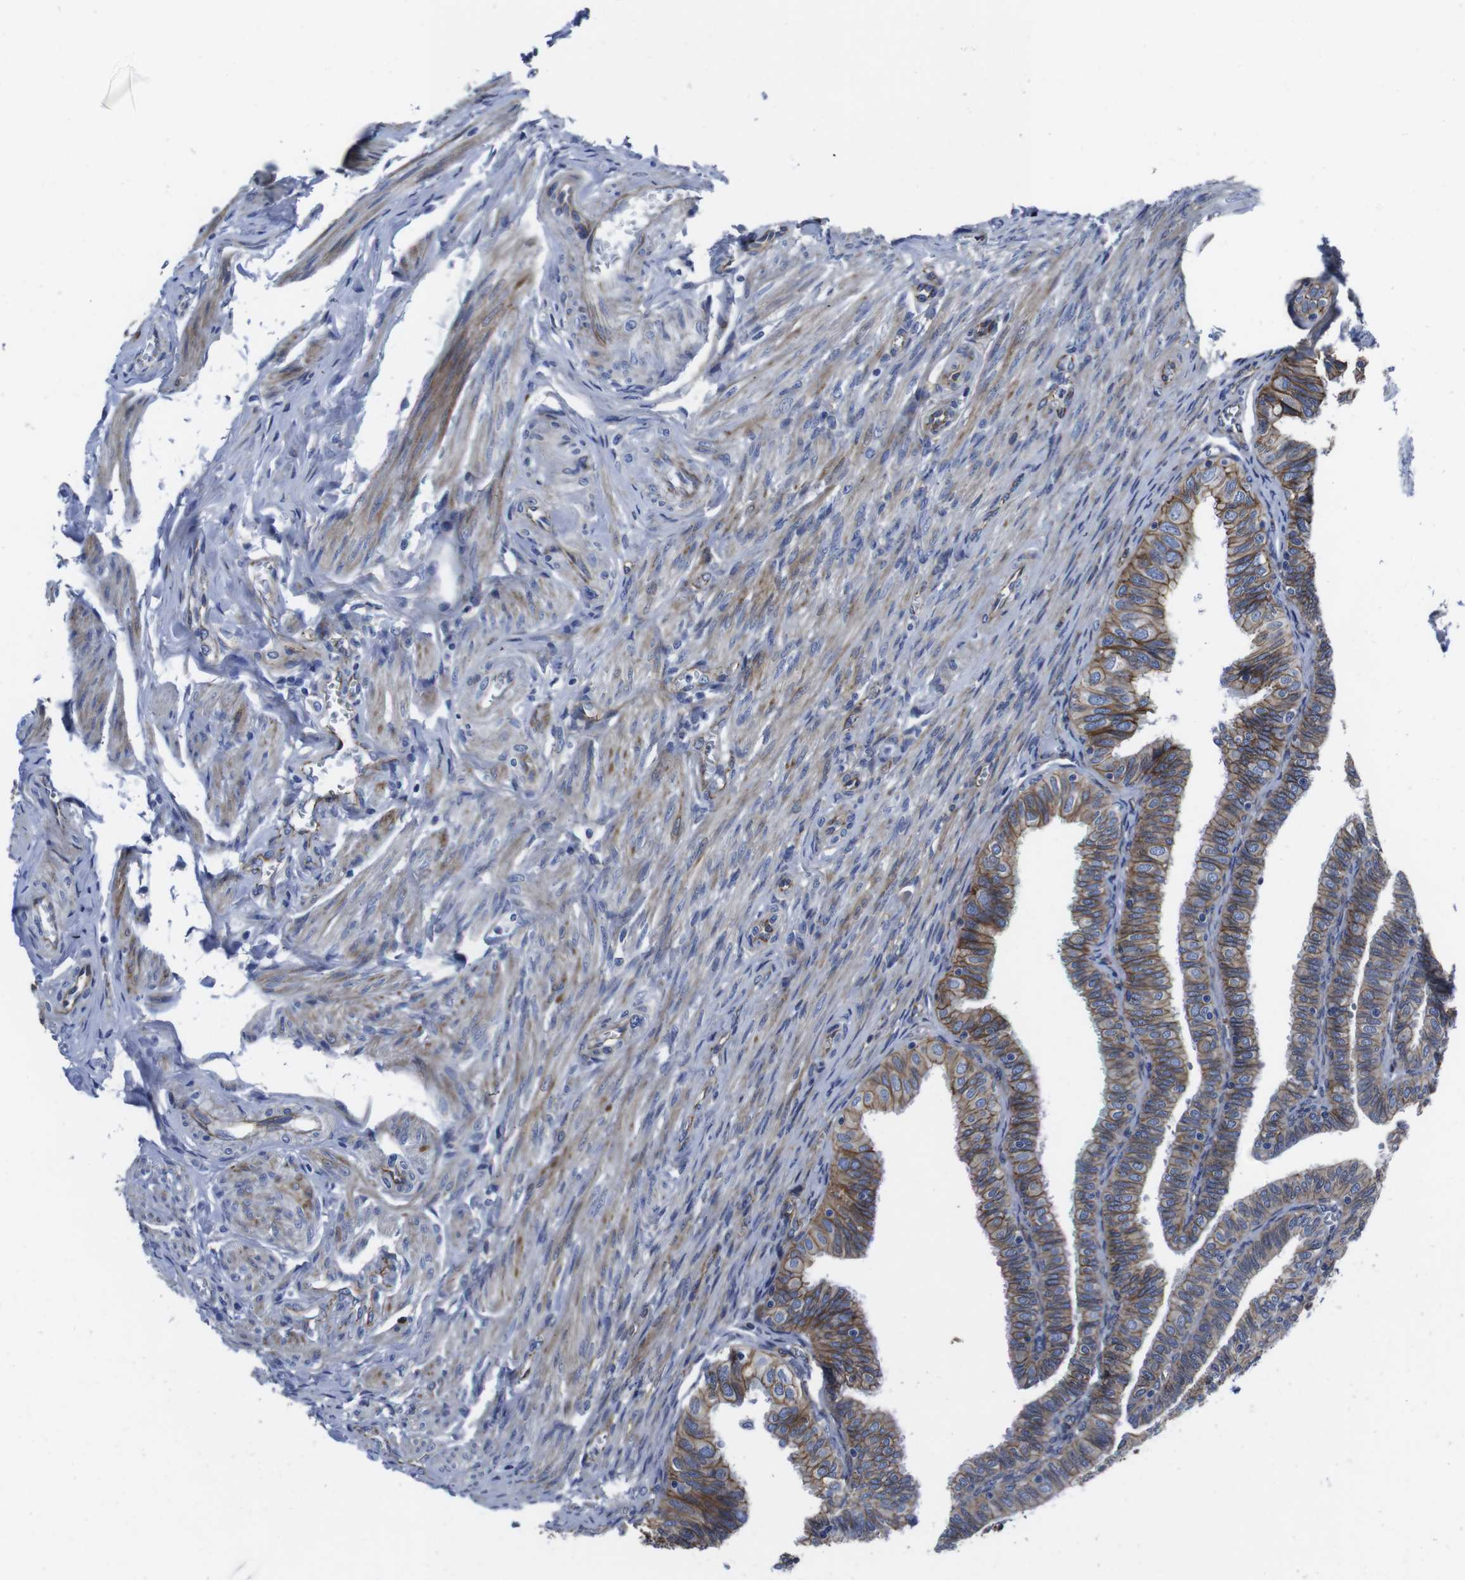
{"staining": {"intensity": "strong", "quantity": ">75%", "location": "cytoplasmic/membranous"}, "tissue": "fallopian tube", "cell_type": "Glandular cells", "image_type": "normal", "snomed": [{"axis": "morphology", "description": "Normal tissue, NOS"}, {"axis": "topography", "description": "Fallopian tube"}], "caption": "Immunohistochemistry (IHC) histopathology image of benign fallopian tube: human fallopian tube stained using immunohistochemistry demonstrates high levels of strong protein expression localized specifically in the cytoplasmic/membranous of glandular cells, appearing as a cytoplasmic/membranous brown color.", "gene": "NUMB", "patient": {"sex": "female", "age": 46}}